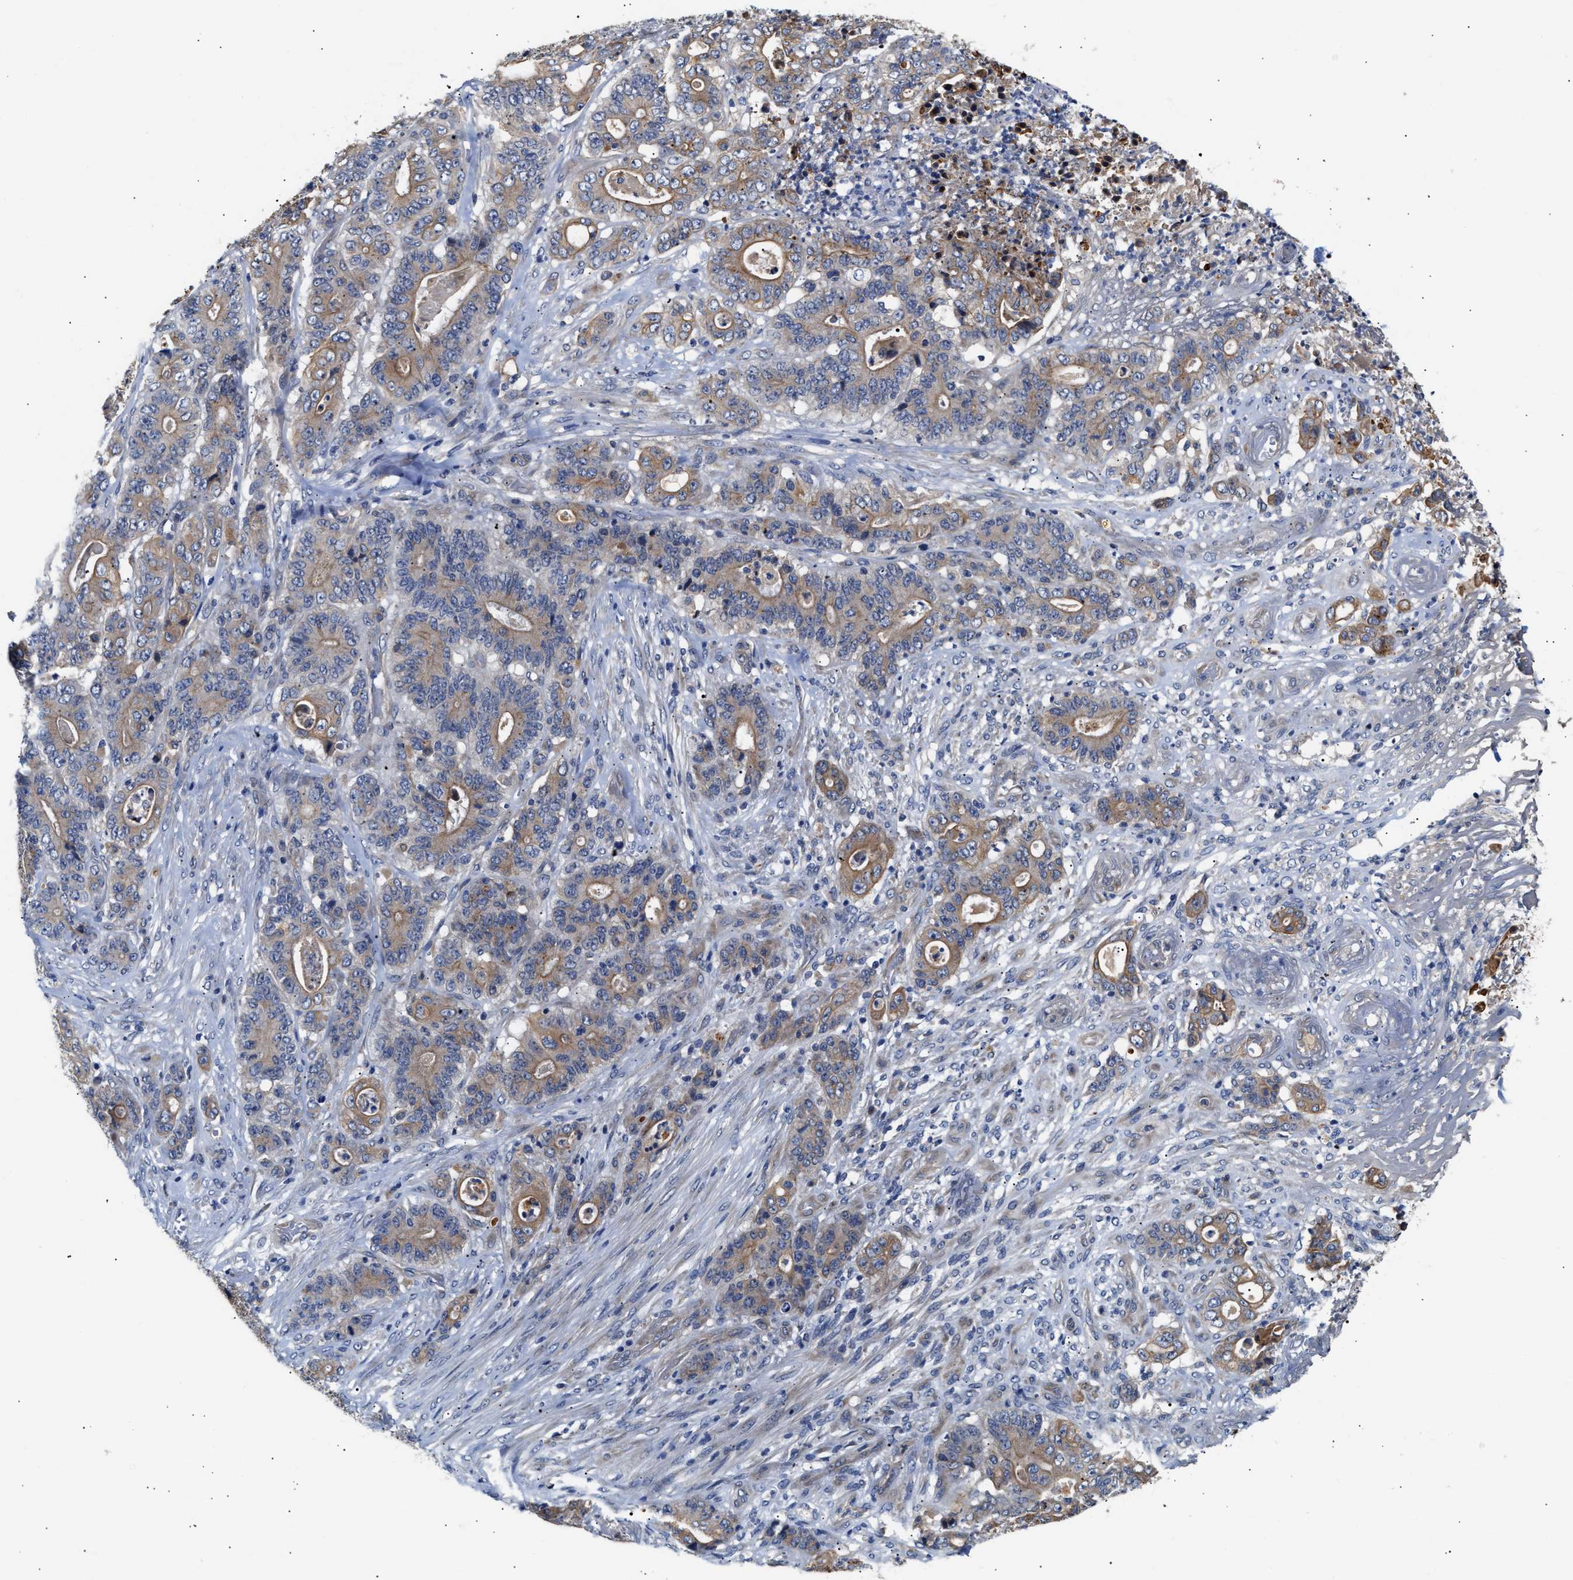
{"staining": {"intensity": "weak", "quantity": ">75%", "location": "cytoplasmic/membranous"}, "tissue": "stomach cancer", "cell_type": "Tumor cells", "image_type": "cancer", "snomed": [{"axis": "morphology", "description": "Adenocarcinoma, NOS"}, {"axis": "topography", "description": "Stomach"}], "caption": "Stomach cancer (adenocarcinoma) tissue reveals weak cytoplasmic/membranous staining in about >75% of tumor cells", "gene": "CCDC146", "patient": {"sex": "female", "age": 73}}